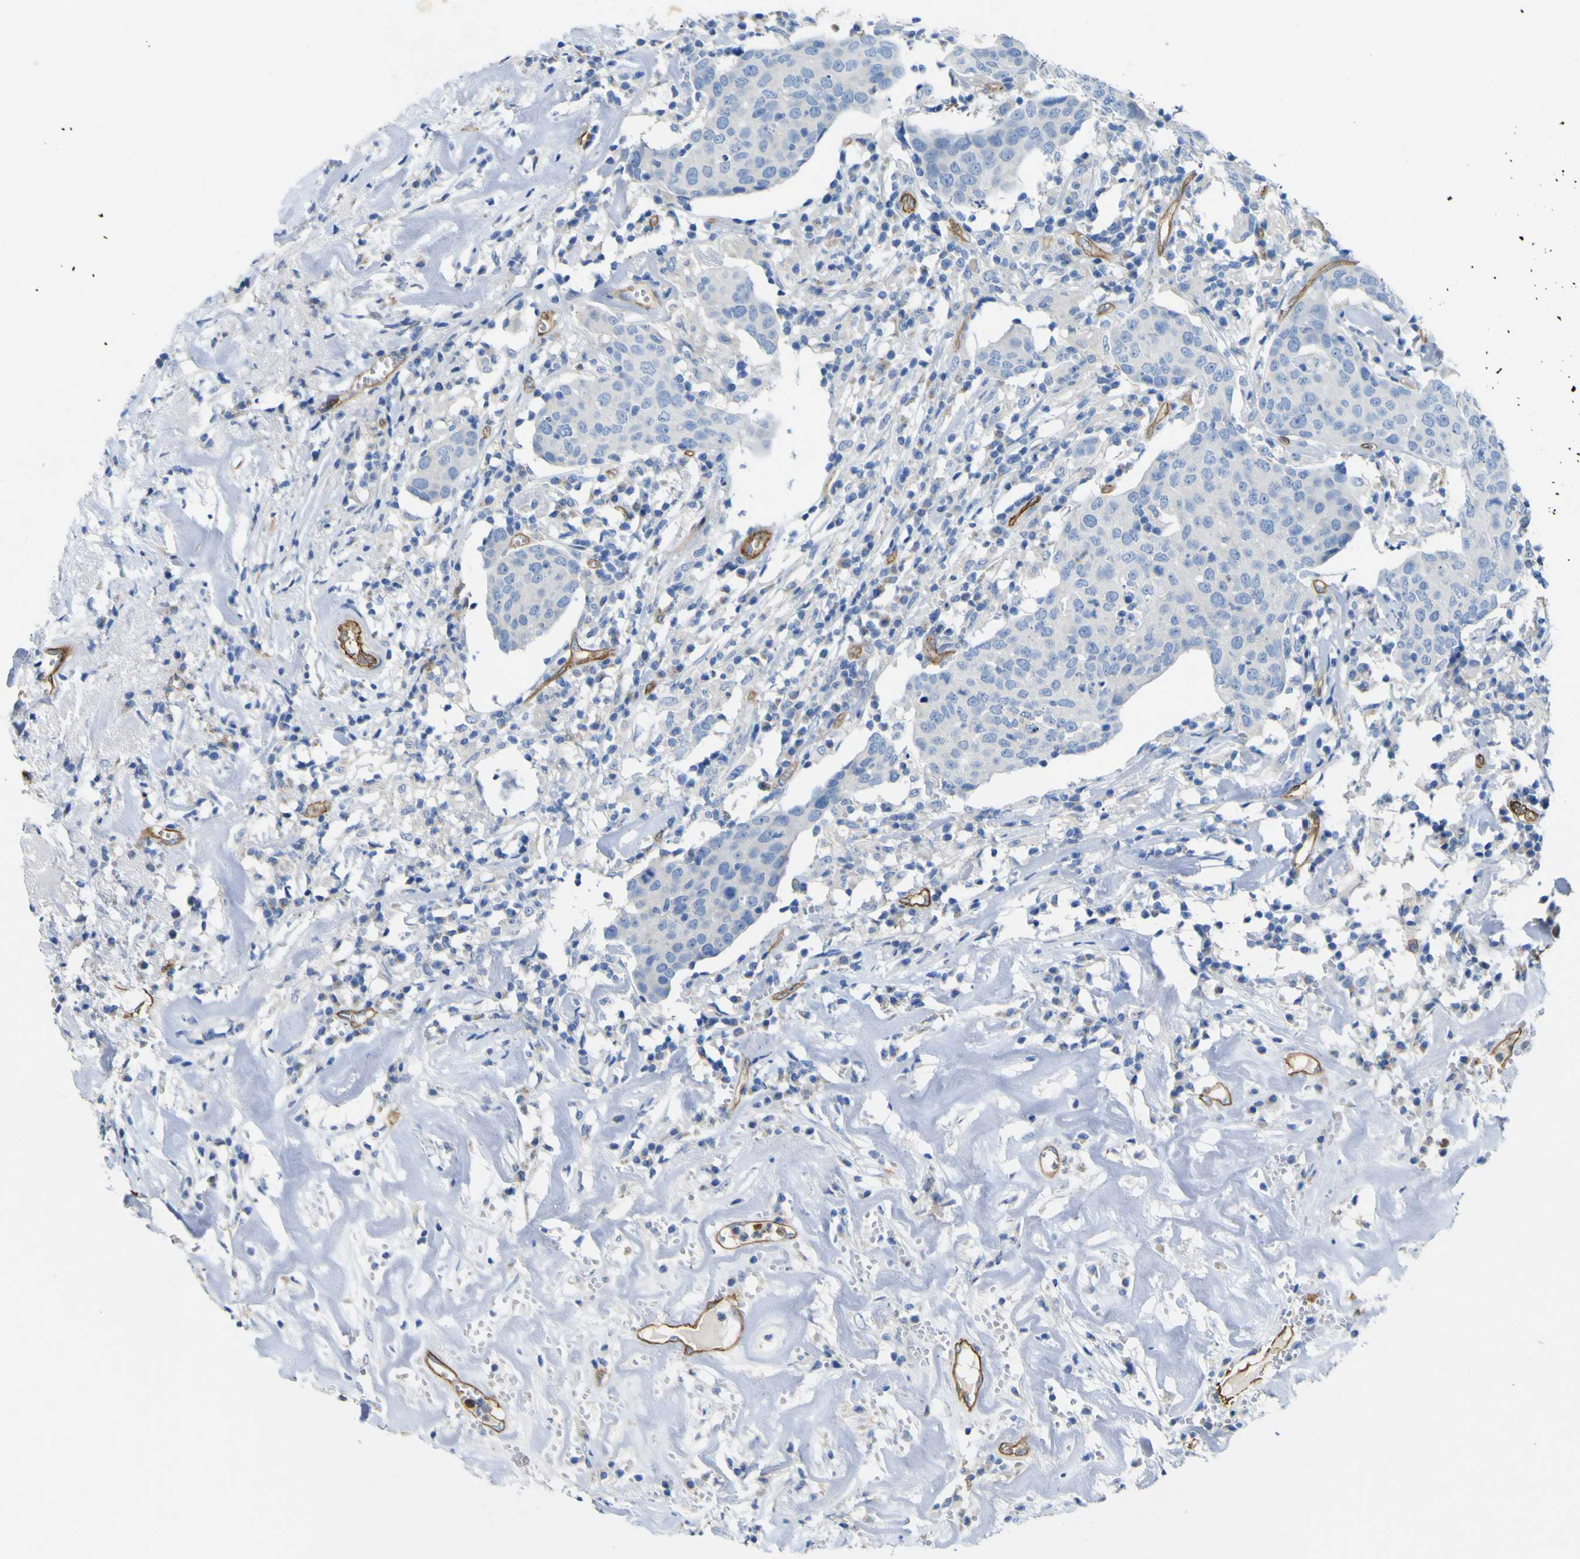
{"staining": {"intensity": "negative", "quantity": "none", "location": "none"}, "tissue": "head and neck cancer", "cell_type": "Tumor cells", "image_type": "cancer", "snomed": [{"axis": "morphology", "description": "Adenocarcinoma, NOS"}, {"axis": "topography", "description": "Salivary gland"}, {"axis": "topography", "description": "Head-Neck"}], "caption": "Adenocarcinoma (head and neck) was stained to show a protein in brown. There is no significant staining in tumor cells.", "gene": "CD93", "patient": {"sex": "female", "age": 65}}